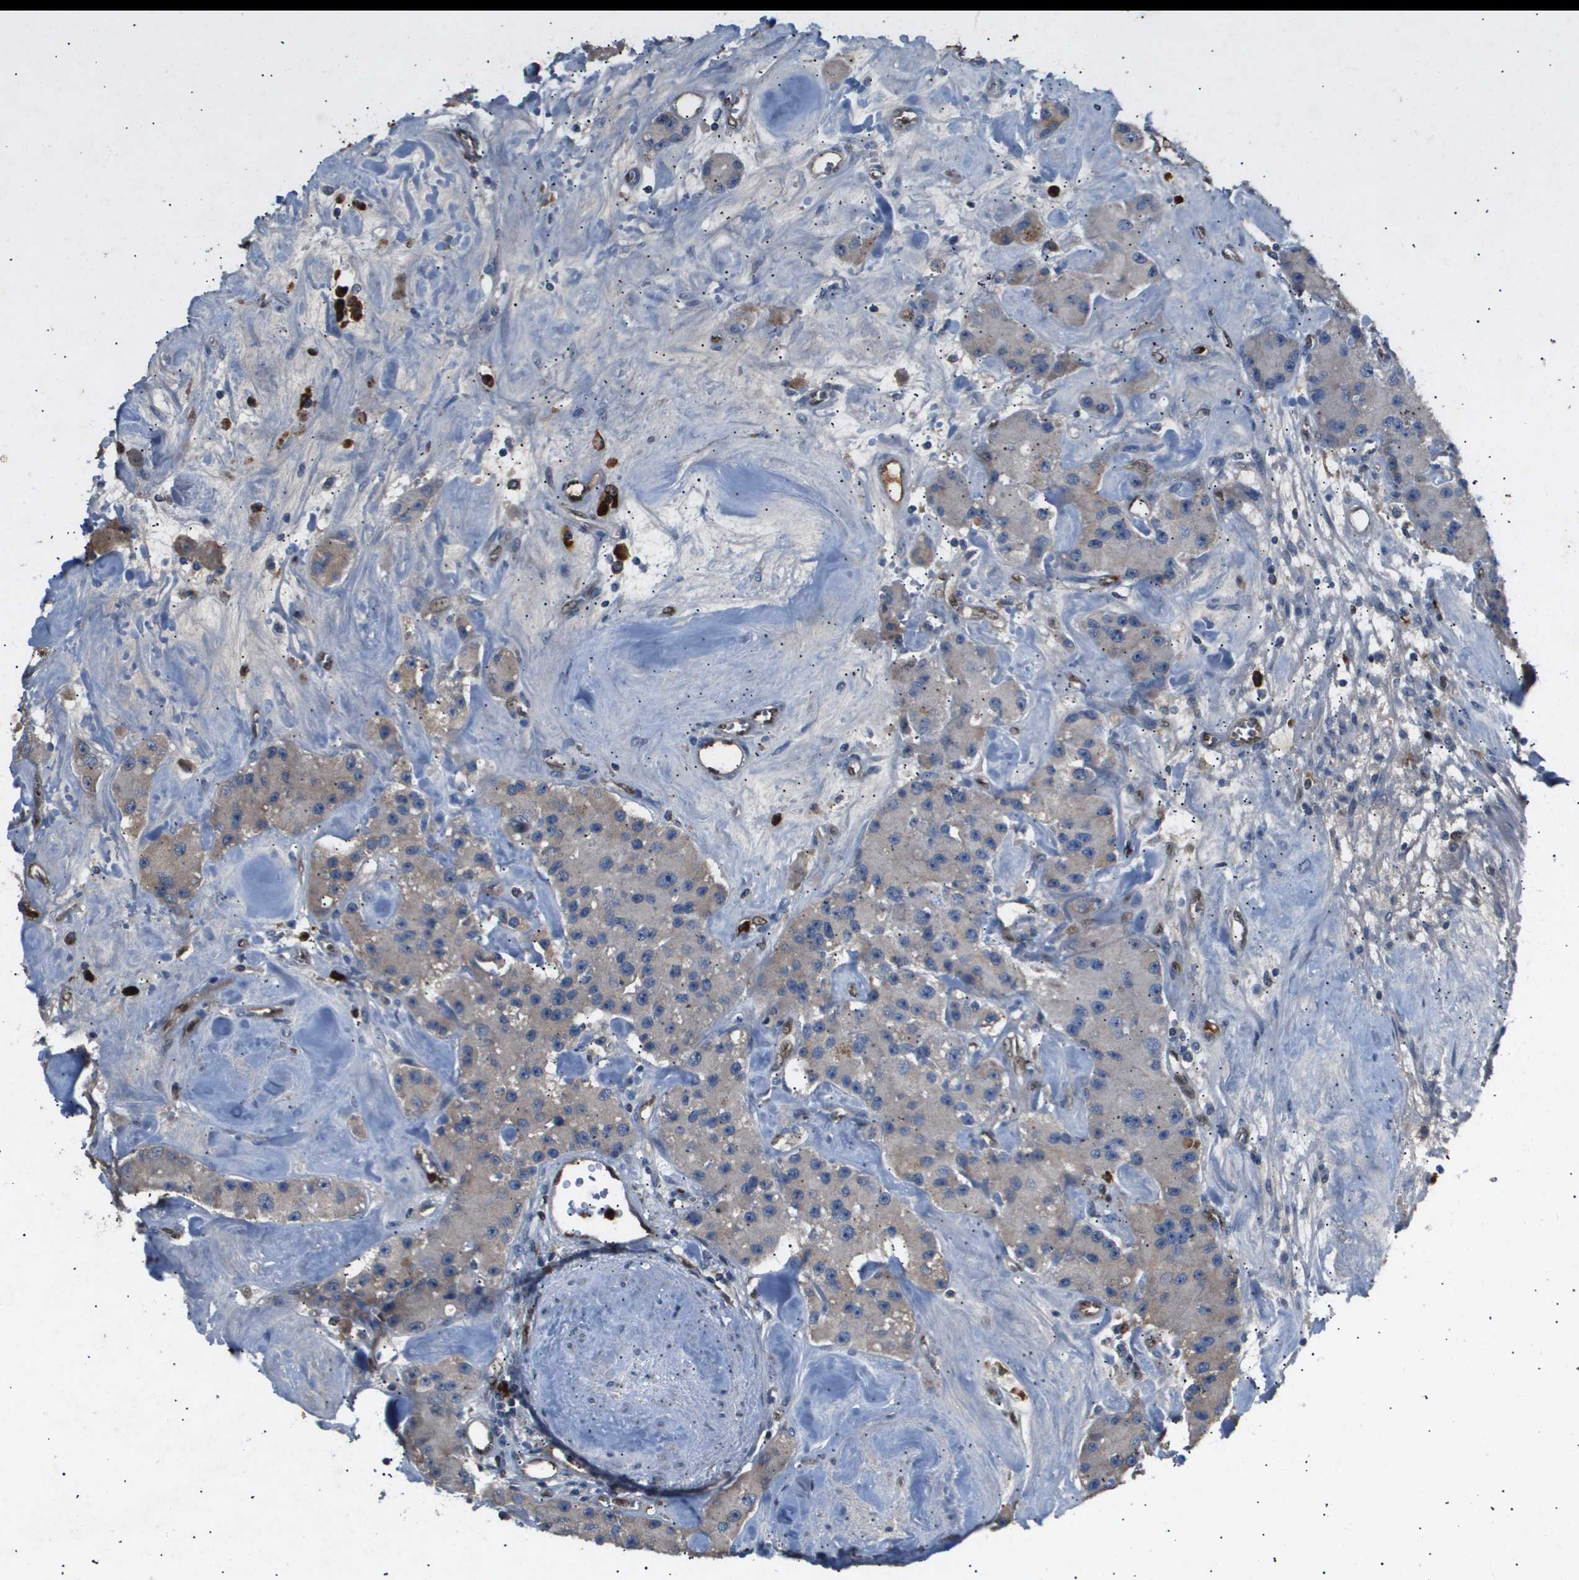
{"staining": {"intensity": "negative", "quantity": "none", "location": "none"}, "tissue": "carcinoid", "cell_type": "Tumor cells", "image_type": "cancer", "snomed": [{"axis": "morphology", "description": "Carcinoid, malignant, NOS"}, {"axis": "topography", "description": "Pancreas"}], "caption": "Tumor cells show no significant protein positivity in carcinoid (malignant).", "gene": "ERG", "patient": {"sex": "male", "age": 41}}